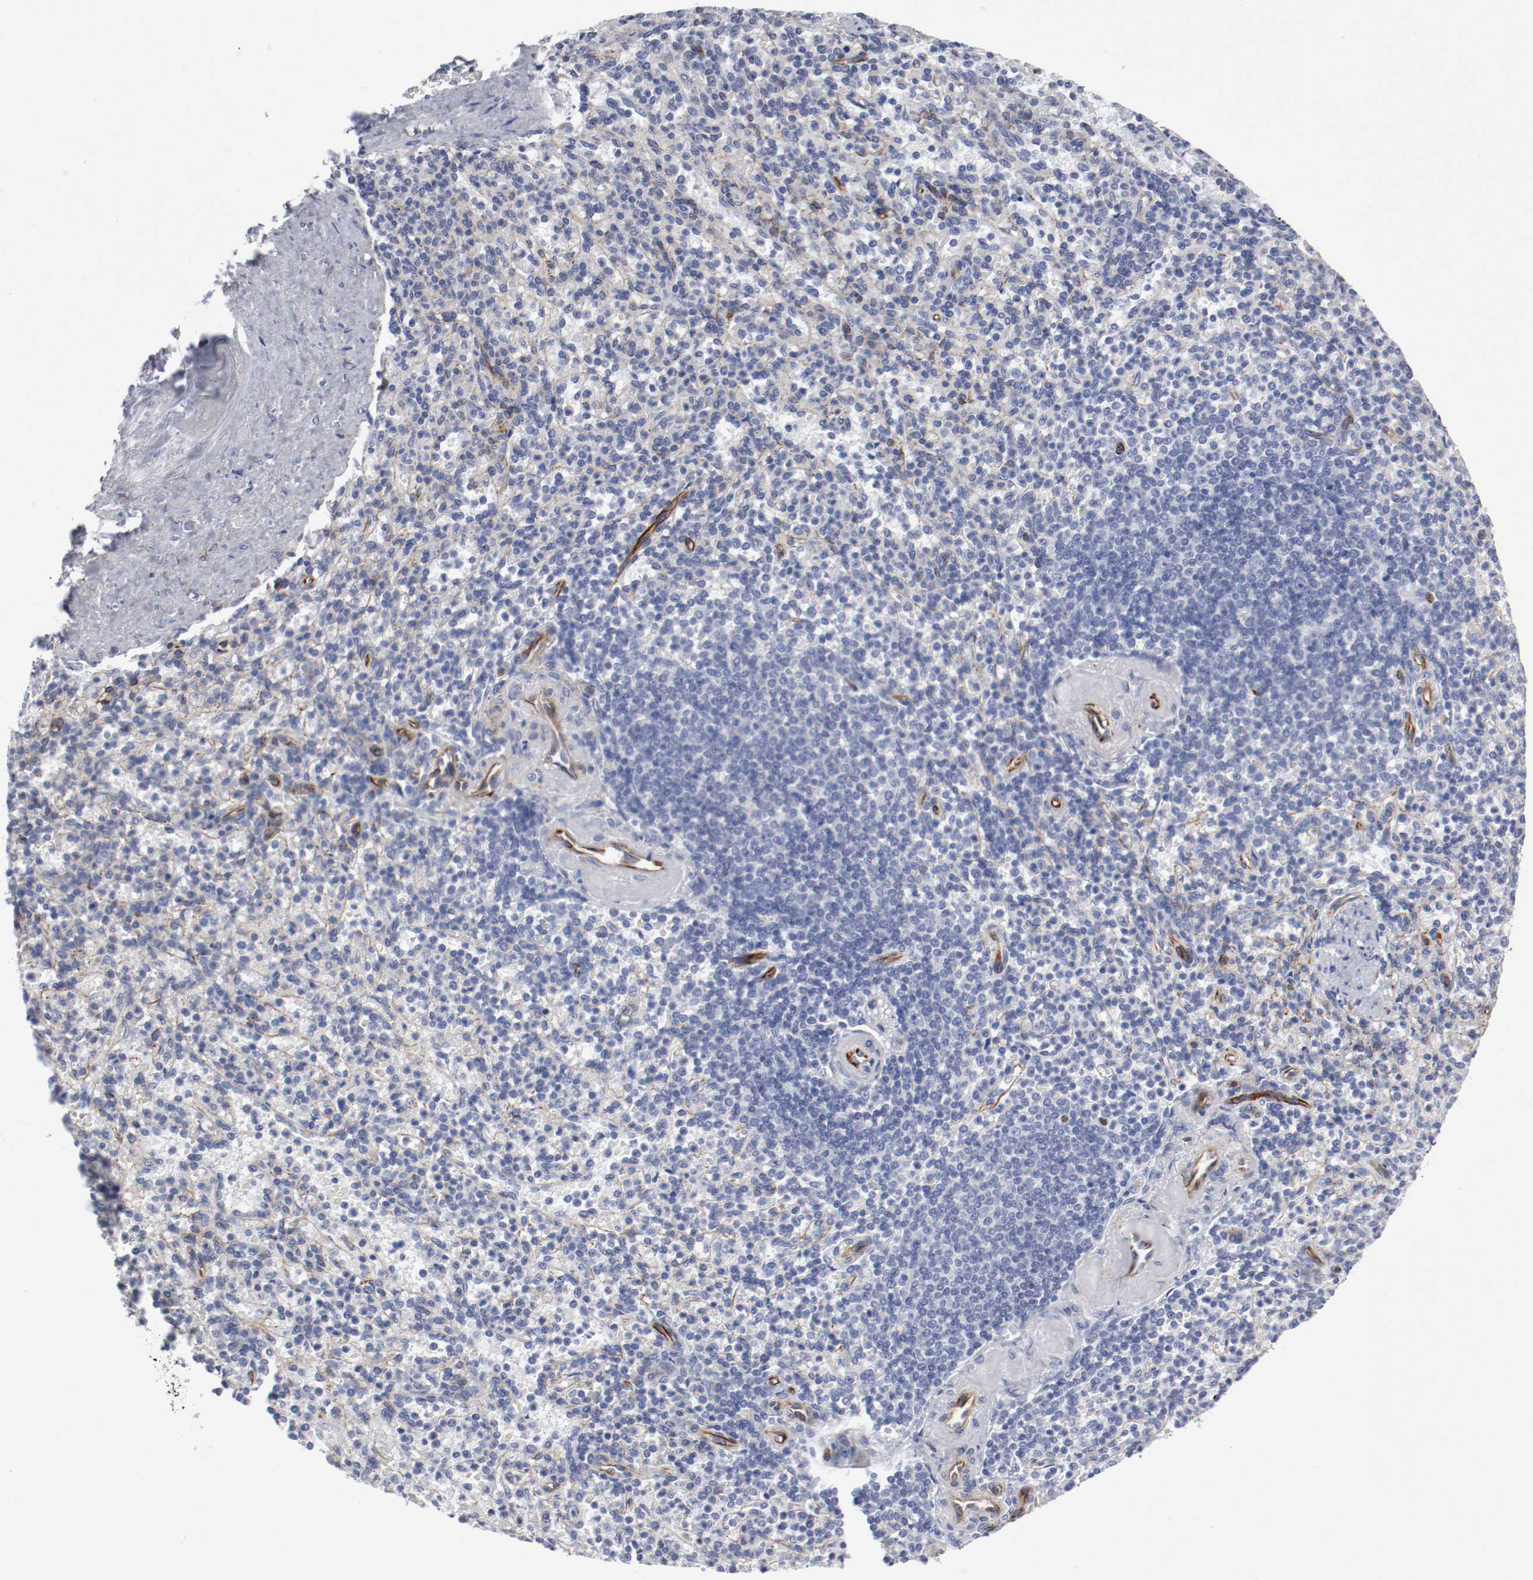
{"staining": {"intensity": "negative", "quantity": "none", "location": "none"}, "tissue": "spleen", "cell_type": "Cells in red pulp", "image_type": "normal", "snomed": [{"axis": "morphology", "description": "Normal tissue, NOS"}, {"axis": "topography", "description": "Spleen"}], "caption": "Protein analysis of normal spleen reveals no significant positivity in cells in red pulp.", "gene": "GIT1", "patient": {"sex": "female", "age": 74}}